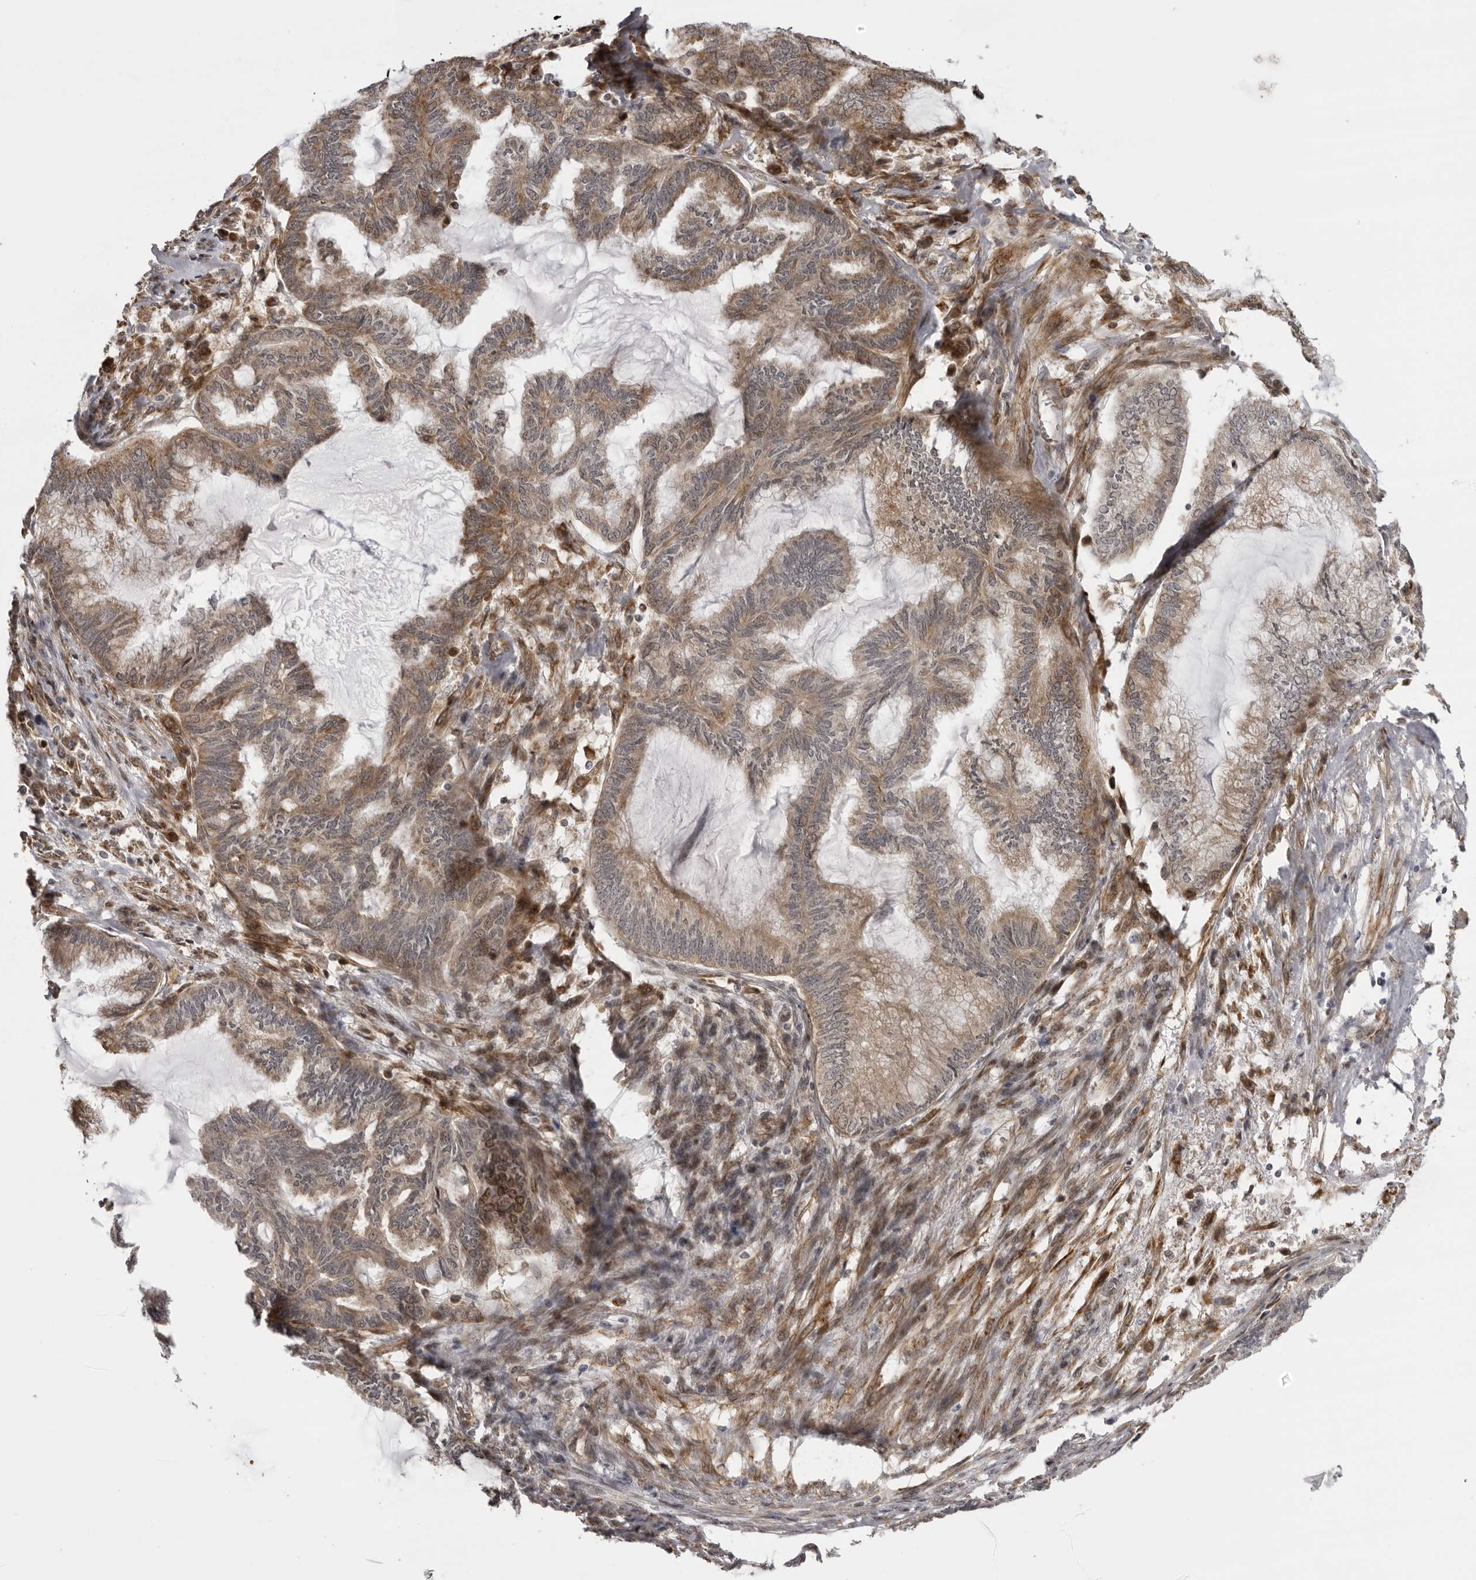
{"staining": {"intensity": "weak", "quantity": ">75%", "location": "cytoplasmic/membranous"}, "tissue": "endometrial cancer", "cell_type": "Tumor cells", "image_type": "cancer", "snomed": [{"axis": "morphology", "description": "Adenocarcinoma, NOS"}, {"axis": "topography", "description": "Endometrium"}], "caption": "Brown immunohistochemical staining in adenocarcinoma (endometrial) shows weak cytoplasmic/membranous expression in about >75% of tumor cells.", "gene": "DNAH14", "patient": {"sex": "female", "age": 86}}